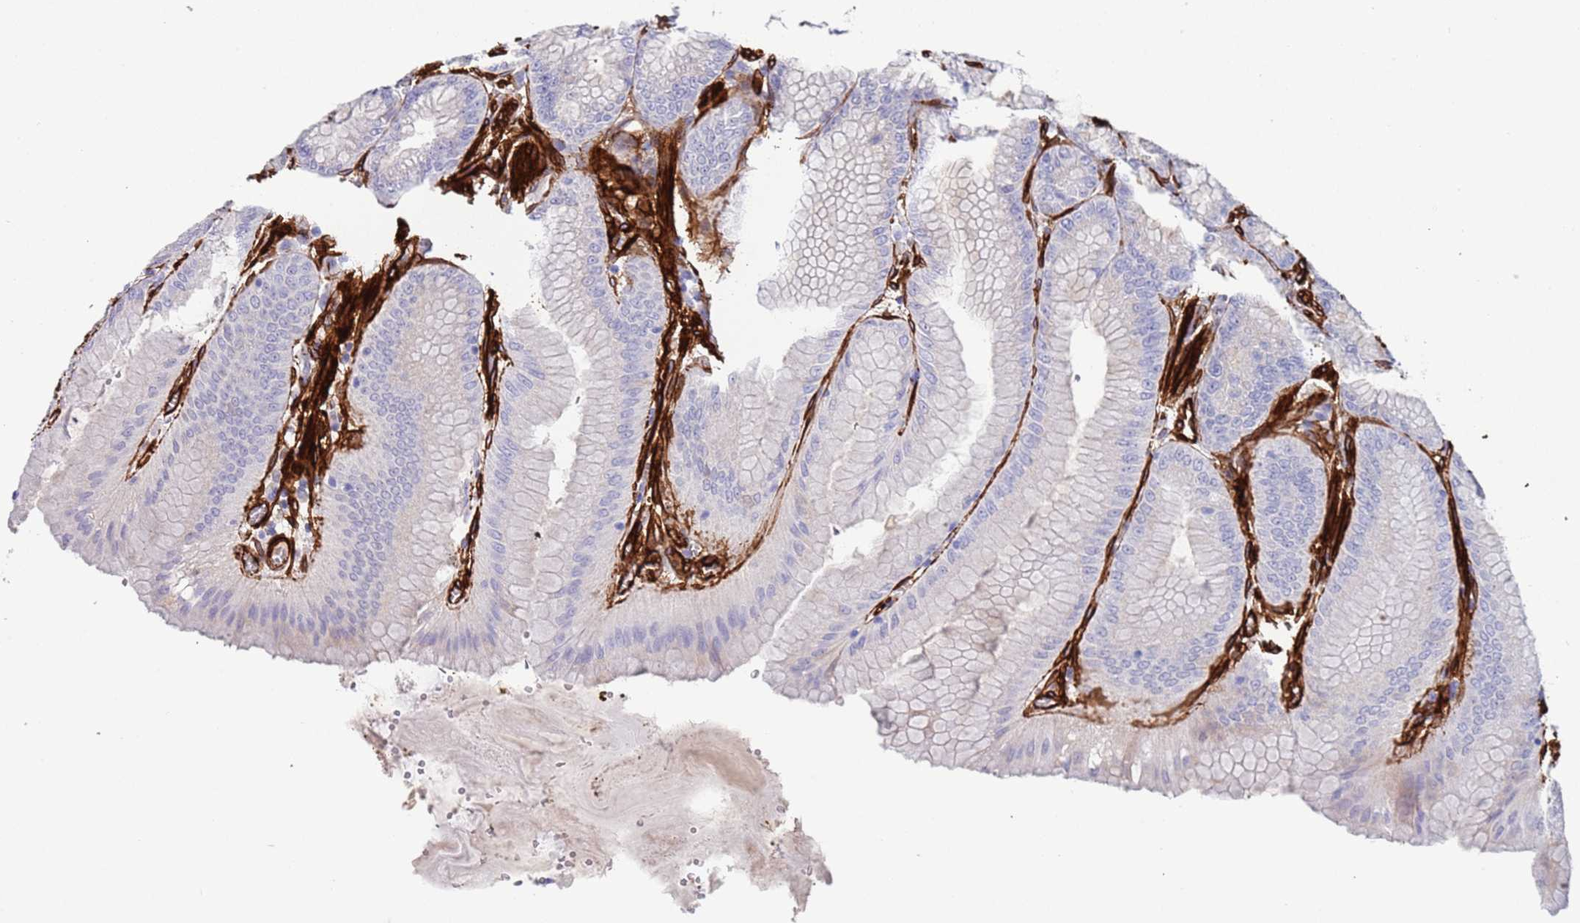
{"staining": {"intensity": "weak", "quantity": "<25%", "location": "cytoplasmic/membranous"}, "tissue": "stomach", "cell_type": "Glandular cells", "image_type": "normal", "snomed": [{"axis": "morphology", "description": "Normal tissue, NOS"}, {"axis": "topography", "description": "Stomach, lower"}], "caption": "Immunohistochemistry micrograph of unremarkable stomach stained for a protein (brown), which reveals no staining in glandular cells. The staining is performed using DAB brown chromogen with nuclei counter-stained in using hematoxylin.", "gene": "CAV2", "patient": {"sex": "male", "age": 71}}